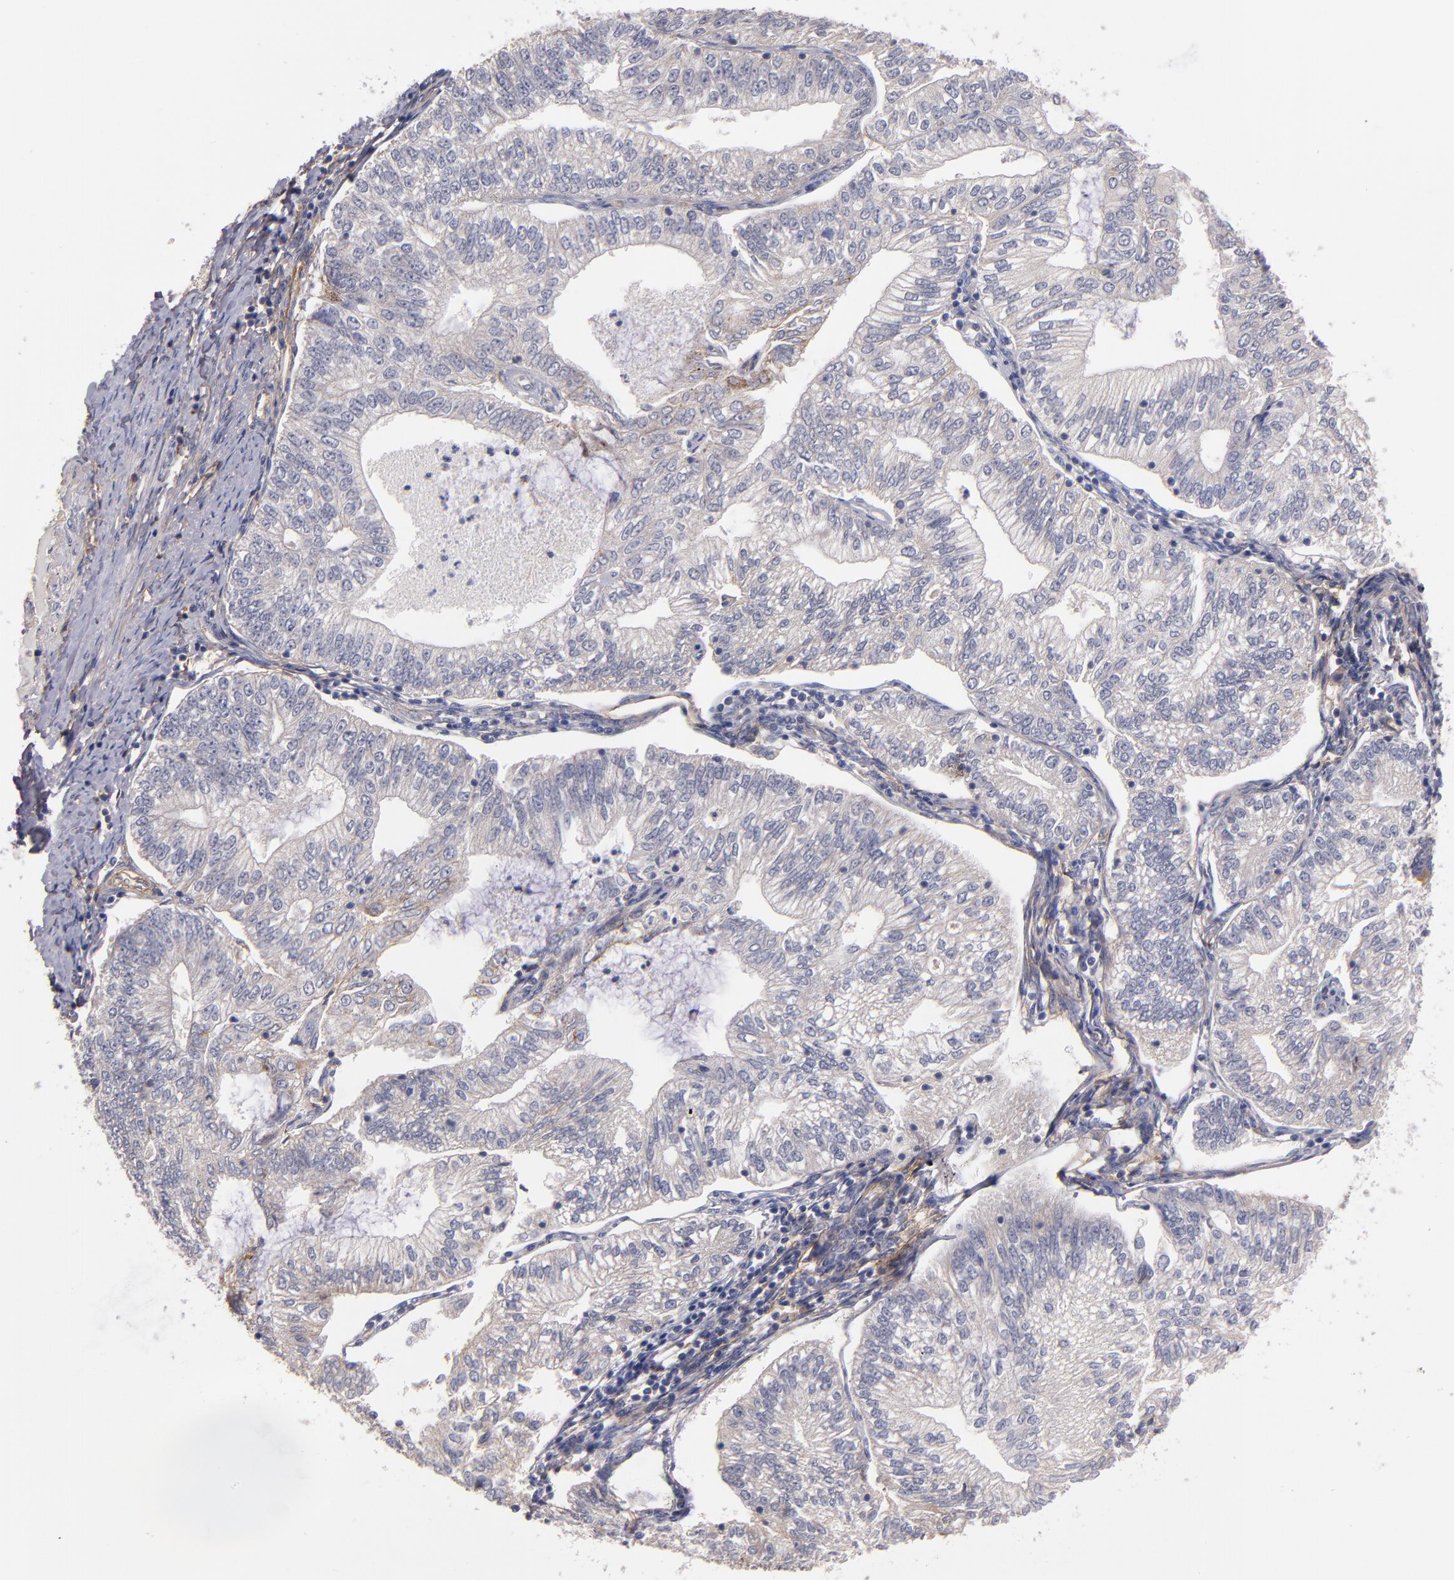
{"staining": {"intensity": "weak", "quantity": "<25%", "location": "cytoplasmic/membranous"}, "tissue": "endometrial cancer", "cell_type": "Tumor cells", "image_type": "cancer", "snomed": [{"axis": "morphology", "description": "Adenocarcinoma, NOS"}, {"axis": "topography", "description": "Endometrium"}], "caption": "There is no significant staining in tumor cells of endometrial cancer (adenocarcinoma). (DAB (3,3'-diaminobenzidine) immunohistochemistry with hematoxylin counter stain).", "gene": "PLSCR4", "patient": {"sex": "female", "age": 69}}